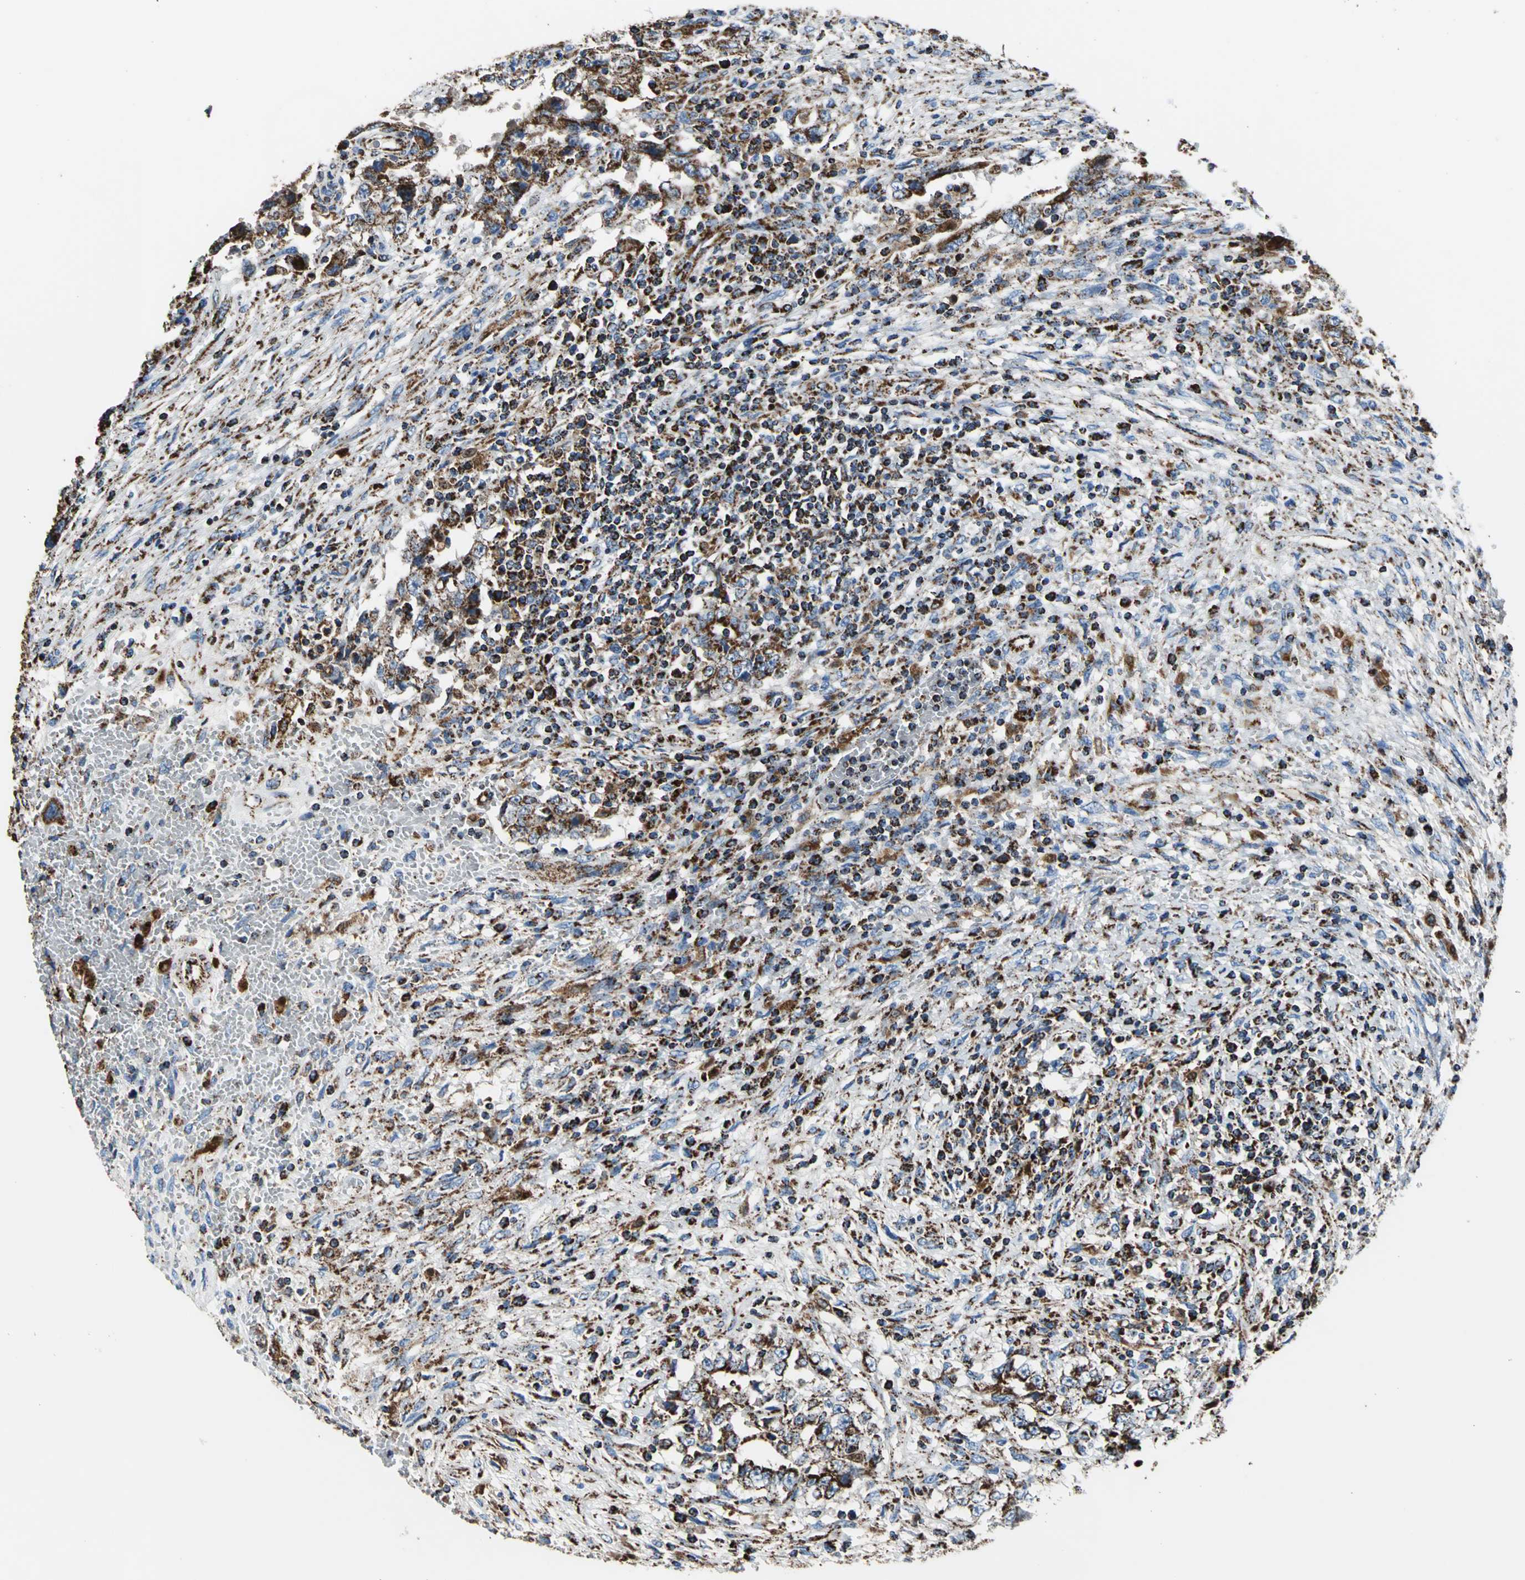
{"staining": {"intensity": "strong", "quantity": ">75%", "location": "cytoplasmic/membranous"}, "tissue": "testis cancer", "cell_type": "Tumor cells", "image_type": "cancer", "snomed": [{"axis": "morphology", "description": "Carcinoma, Embryonal, NOS"}, {"axis": "topography", "description": "Testis"}], "caption": "Brown immunohistochemical staining in testis embryonal carcinoma reveals strong cytoplasmic/membranous staining in approximately >75% of tumor cells.", "gene": "ECH1", "patient": {"sex": "male", "age": 26}}